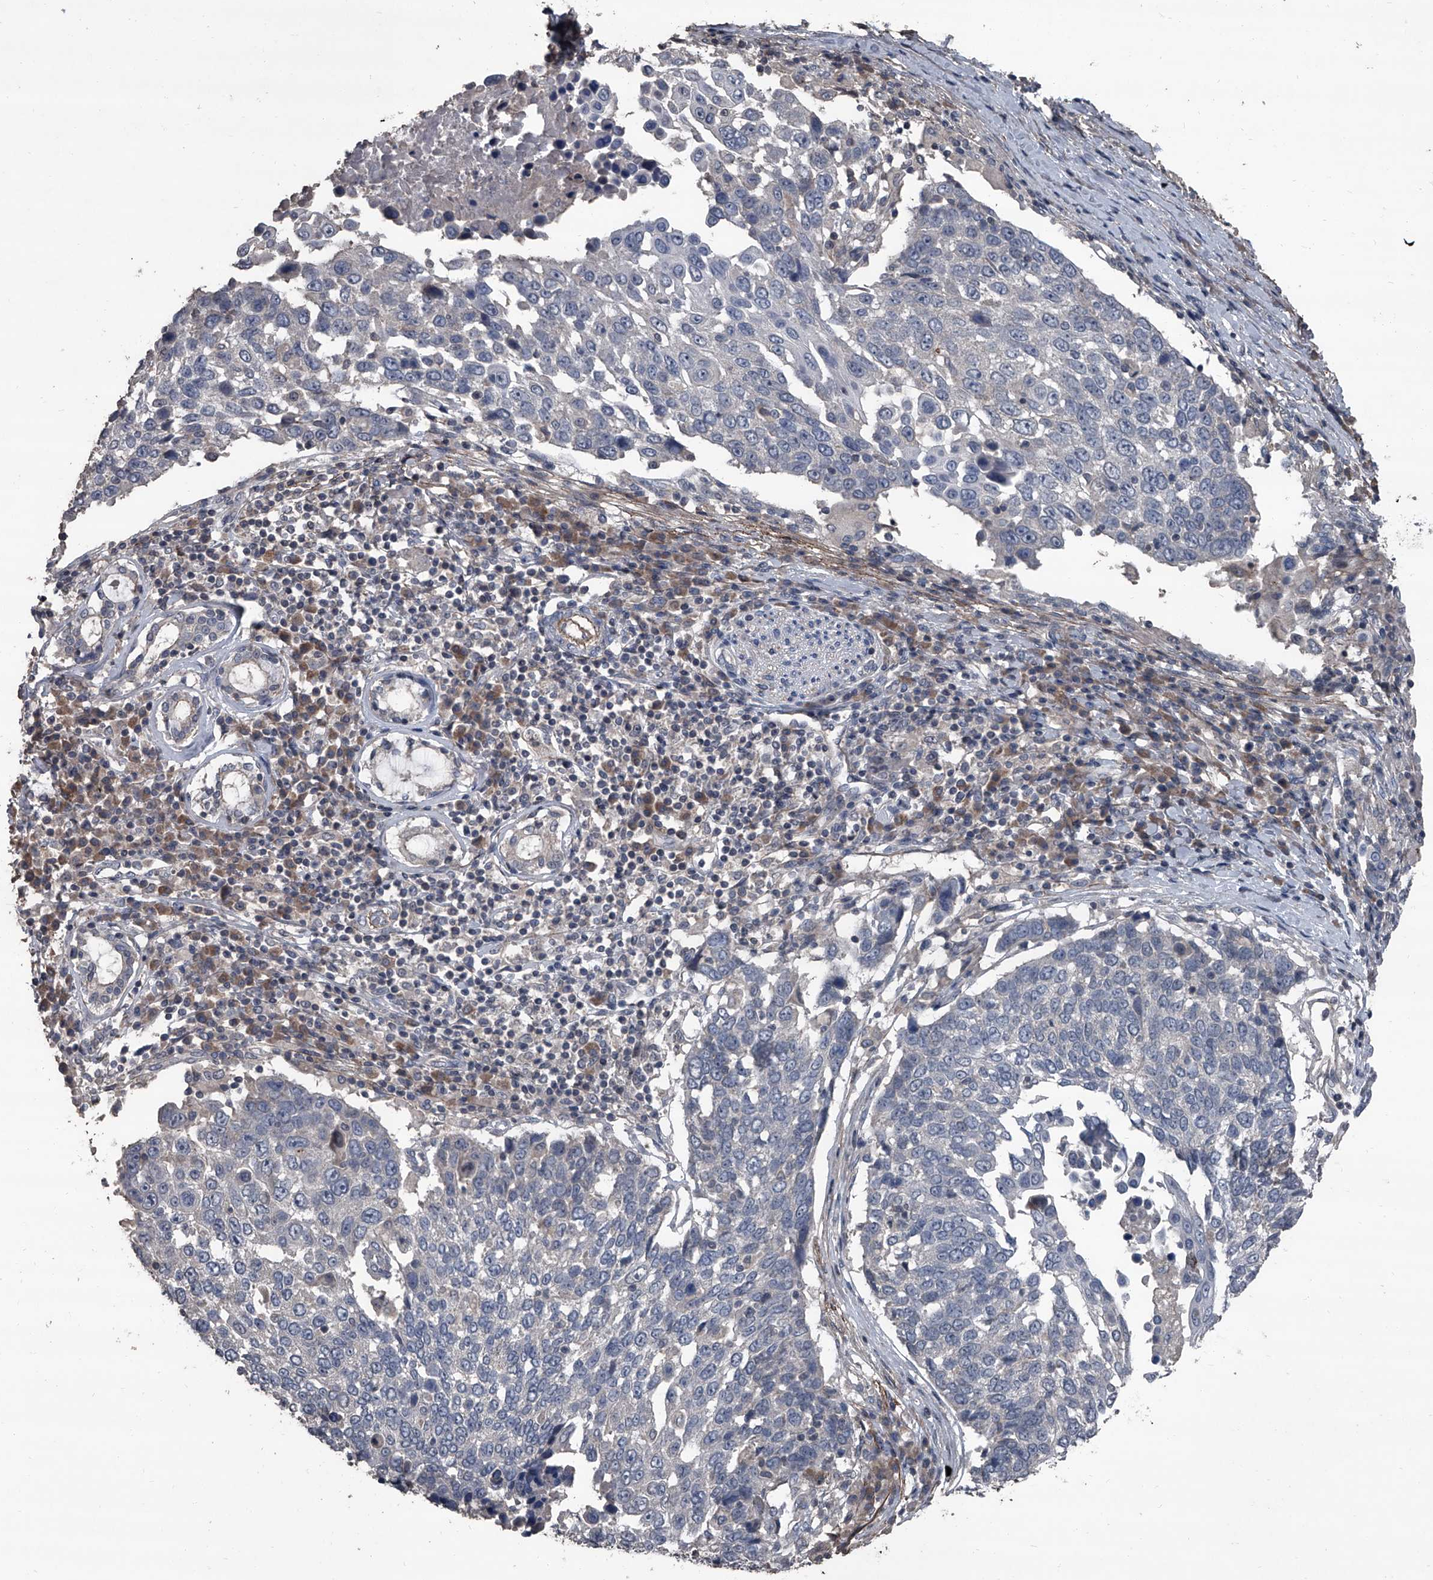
{"staining": {"intensity": "negative", "quantity": "none", "location": "none"}, "tissue": "lung cancer", "cell_type": "Tumor cells", "image_type": "cancer", "snomed": [{"axis": "morphology", "description": "Squamous cell carcinoma, NOS"}, {"axis": "topography", "description": "Lung"}], "caption": "Human lung cancer (squamous cell carcinoma) stained for a protein using immunohistochemistry (IHC) displays no positivity in tumor cells.", "gene": "OARD1", "patient": {"sex": "male", "age": 66}}